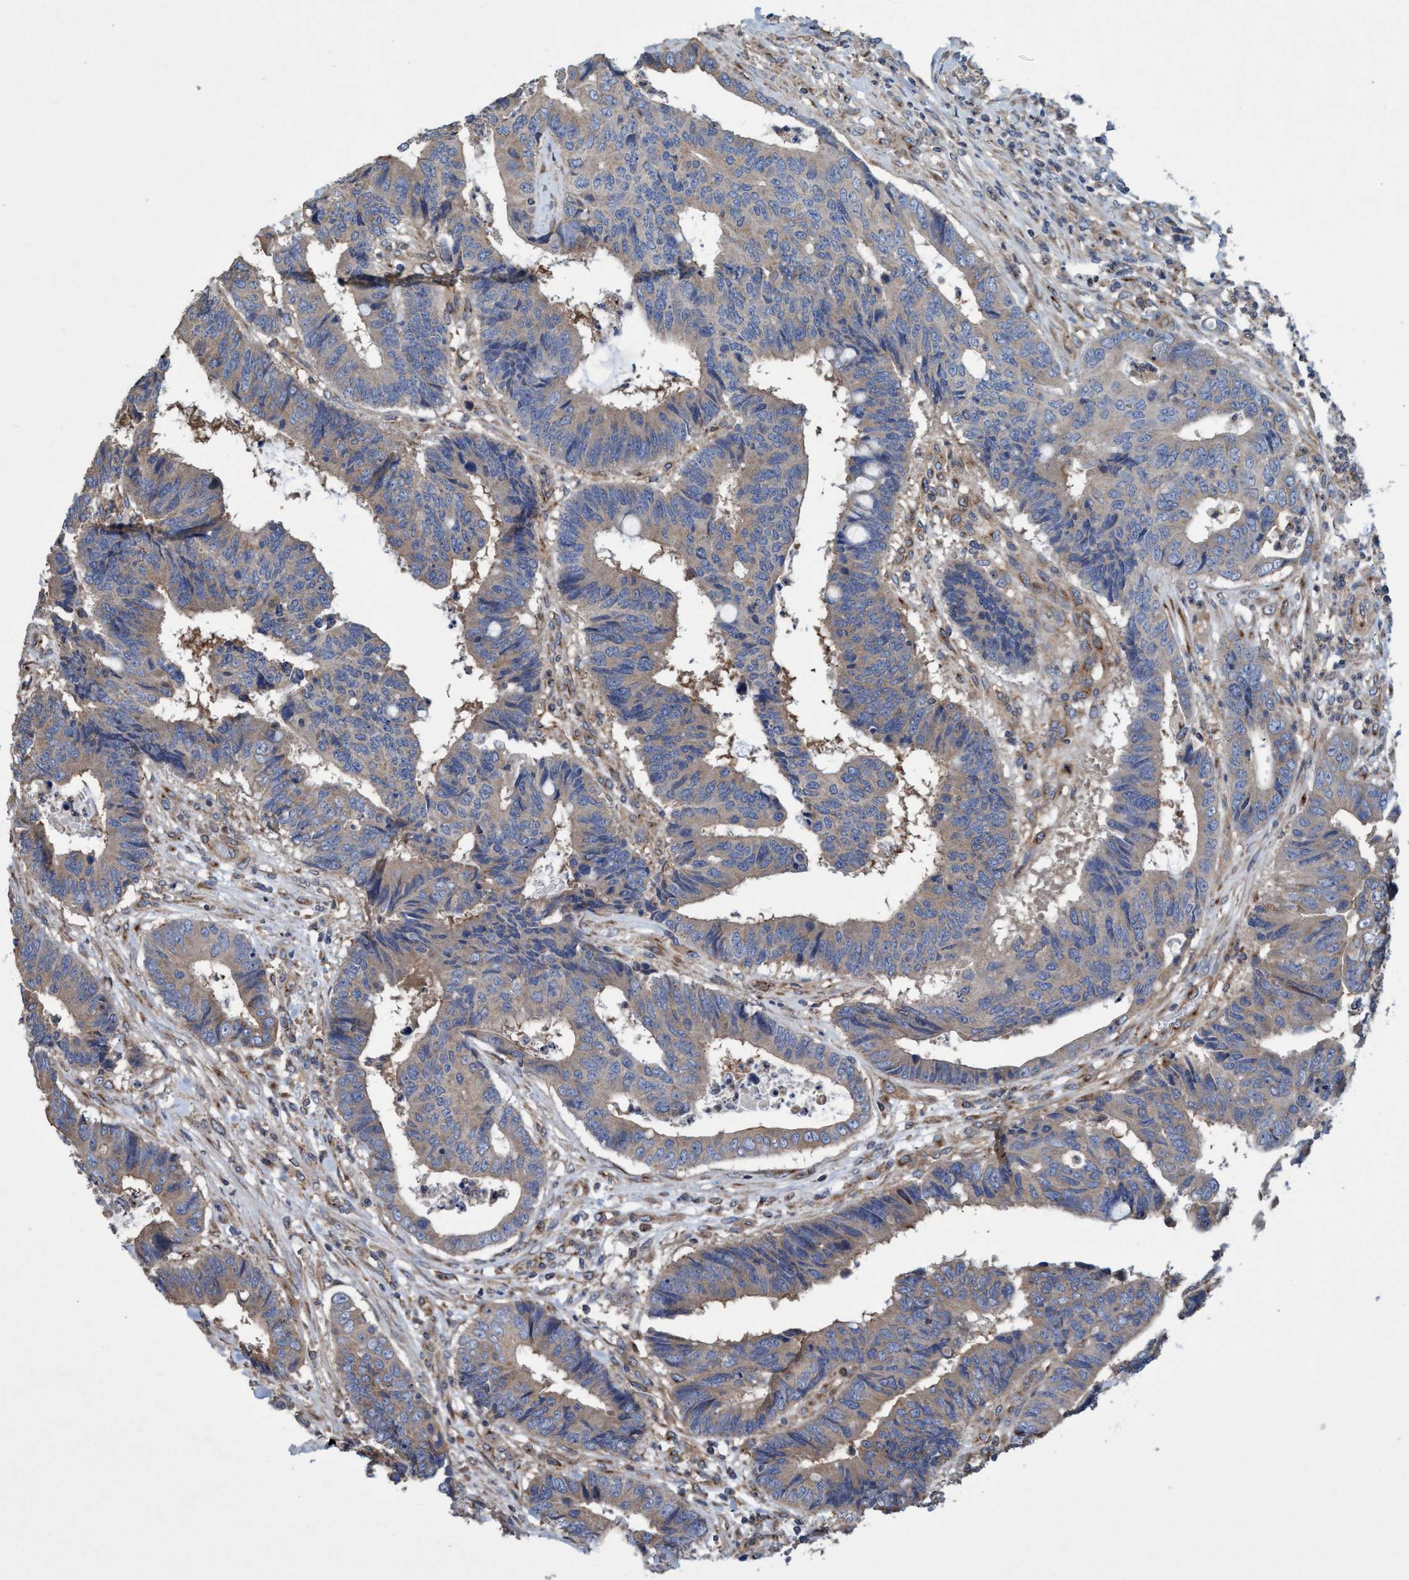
{"staining": {"intensity": "weak", "quantity": ">75%", "location": "cytoplasmic/membranous"}, "tissue": "colorectal cancer", "cell_type": "Tumor cells", "image_type": "cancer", "snomed": [{"axis": "morphology", "description": "Adenocarcinoma, NOS"}, {"axis": "topography", "description": "Rectum"}], "caption": "About >75% of tumor cells in adenocarcinoma (colorectal) reveal weak cytoplasmic/membranous protein staining as visualized by brown immunohistochemical staining.", "gene": "BICD2", "patient": {"sex": "male", "age": 84}}